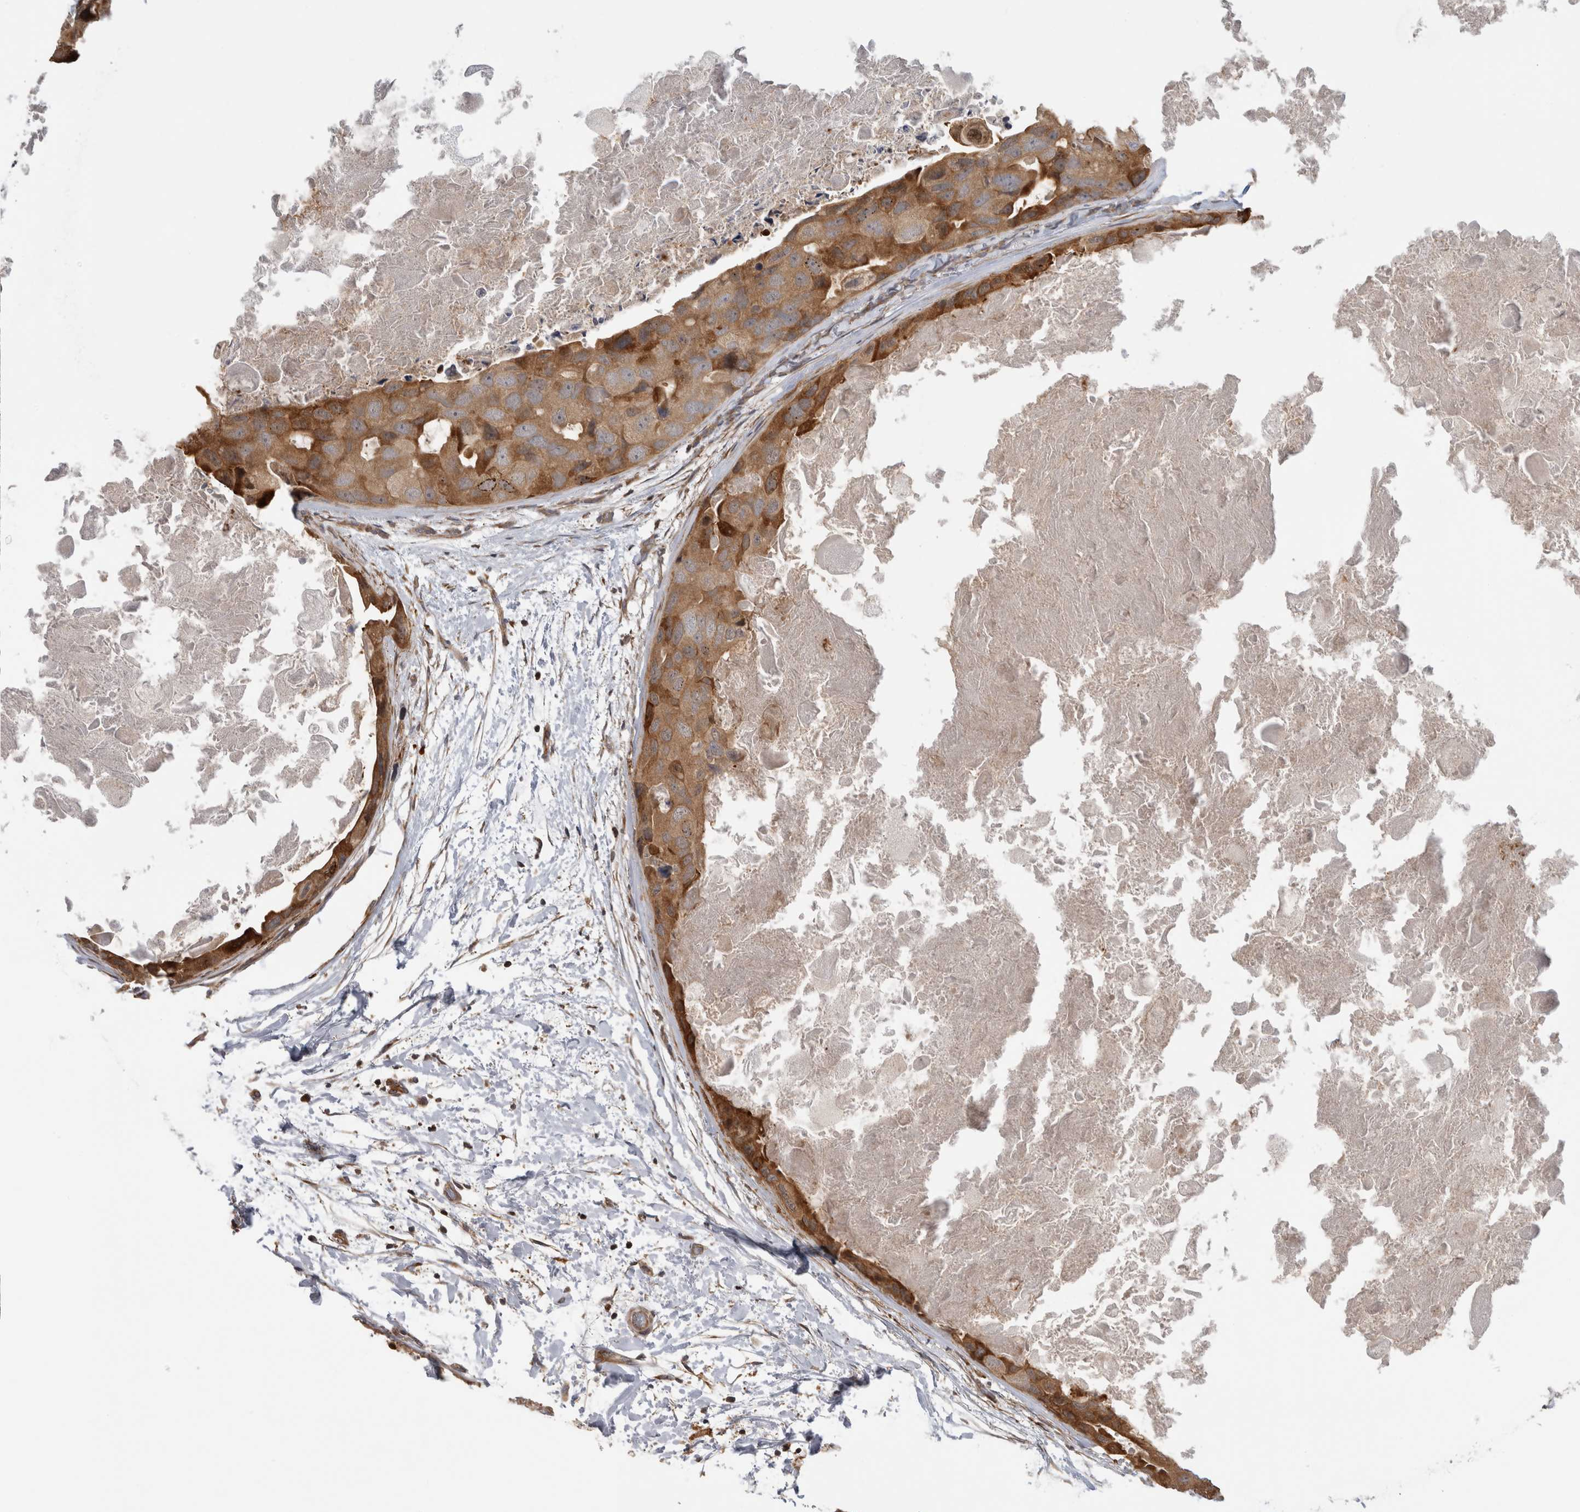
{"staining": {"intensity": "moderate", "quantity": ">75%", "location": "cytoplasmic/membranous"}, "tissue": "breast cancer", "cell_type": "Tumor cells", "image_type": "cancer", "snomed": [{"axis": "morphology", "description": "Duct carcinoma"}, {"axis": "topography", "description": "Breast"}], "caption": "A brown stain shows moderate cytoplasmic/membranous positivity of a protein in human breast cancer tumor cells.", "gene": "PARP6", "patient": {"sex": "female", "age": 62}}